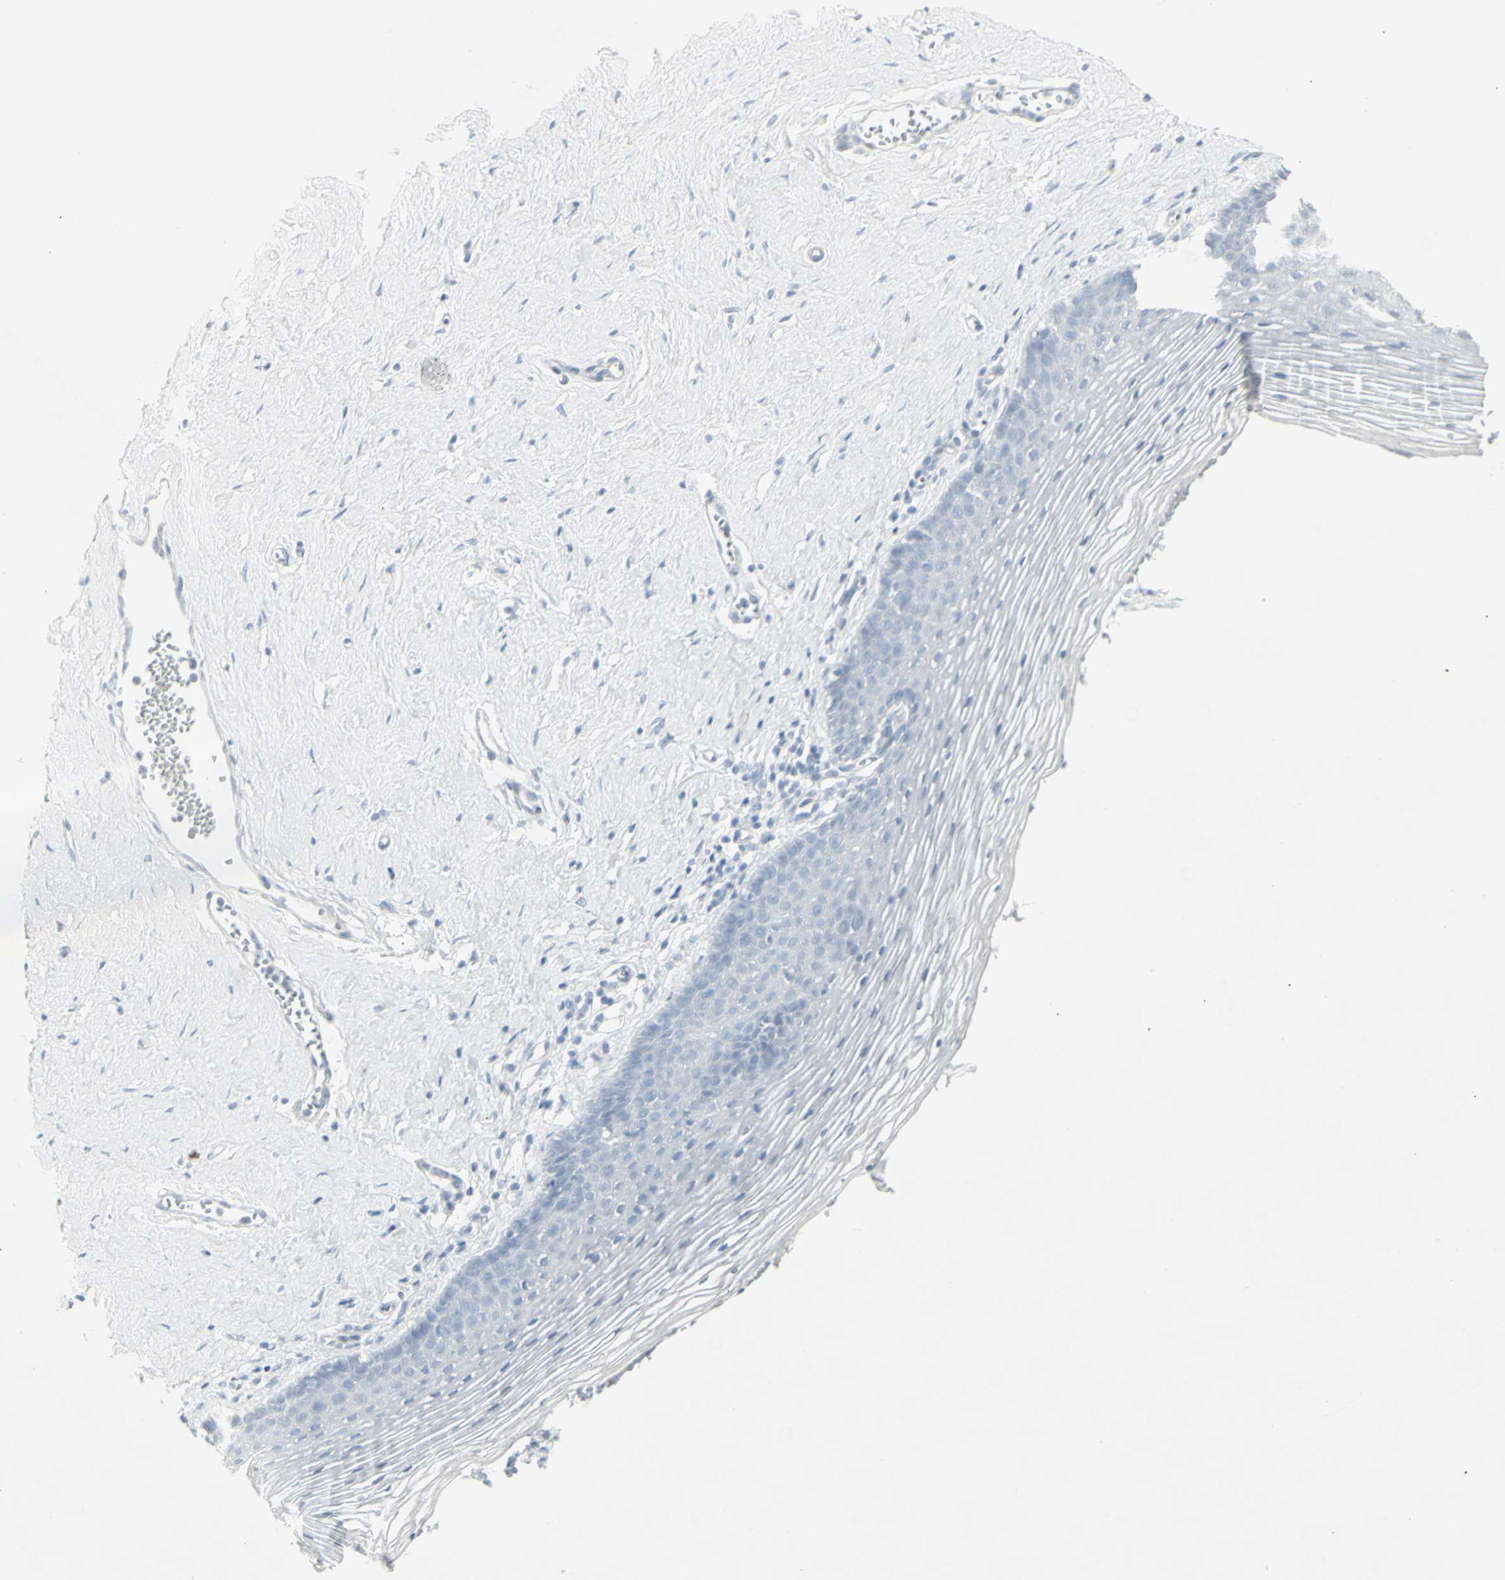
{"staining": {"intensity": "negative", "quantity": "none", "location": "none"}, "tissue": "vagina", "cell_type": "Squamous epithelial cells", "image_type": "normal", "snomed": [{"axis": "morphology", "description": "Normal tissue, NOS"}, {"axis": "topography", "description": "Vagina"}], "caption": "Vagina was stained to show a protein in brown. There is no significant positivity in squamous epithelial cells.", "gene": "YBX2", "patient": {"sex": "female", "age": 32}}